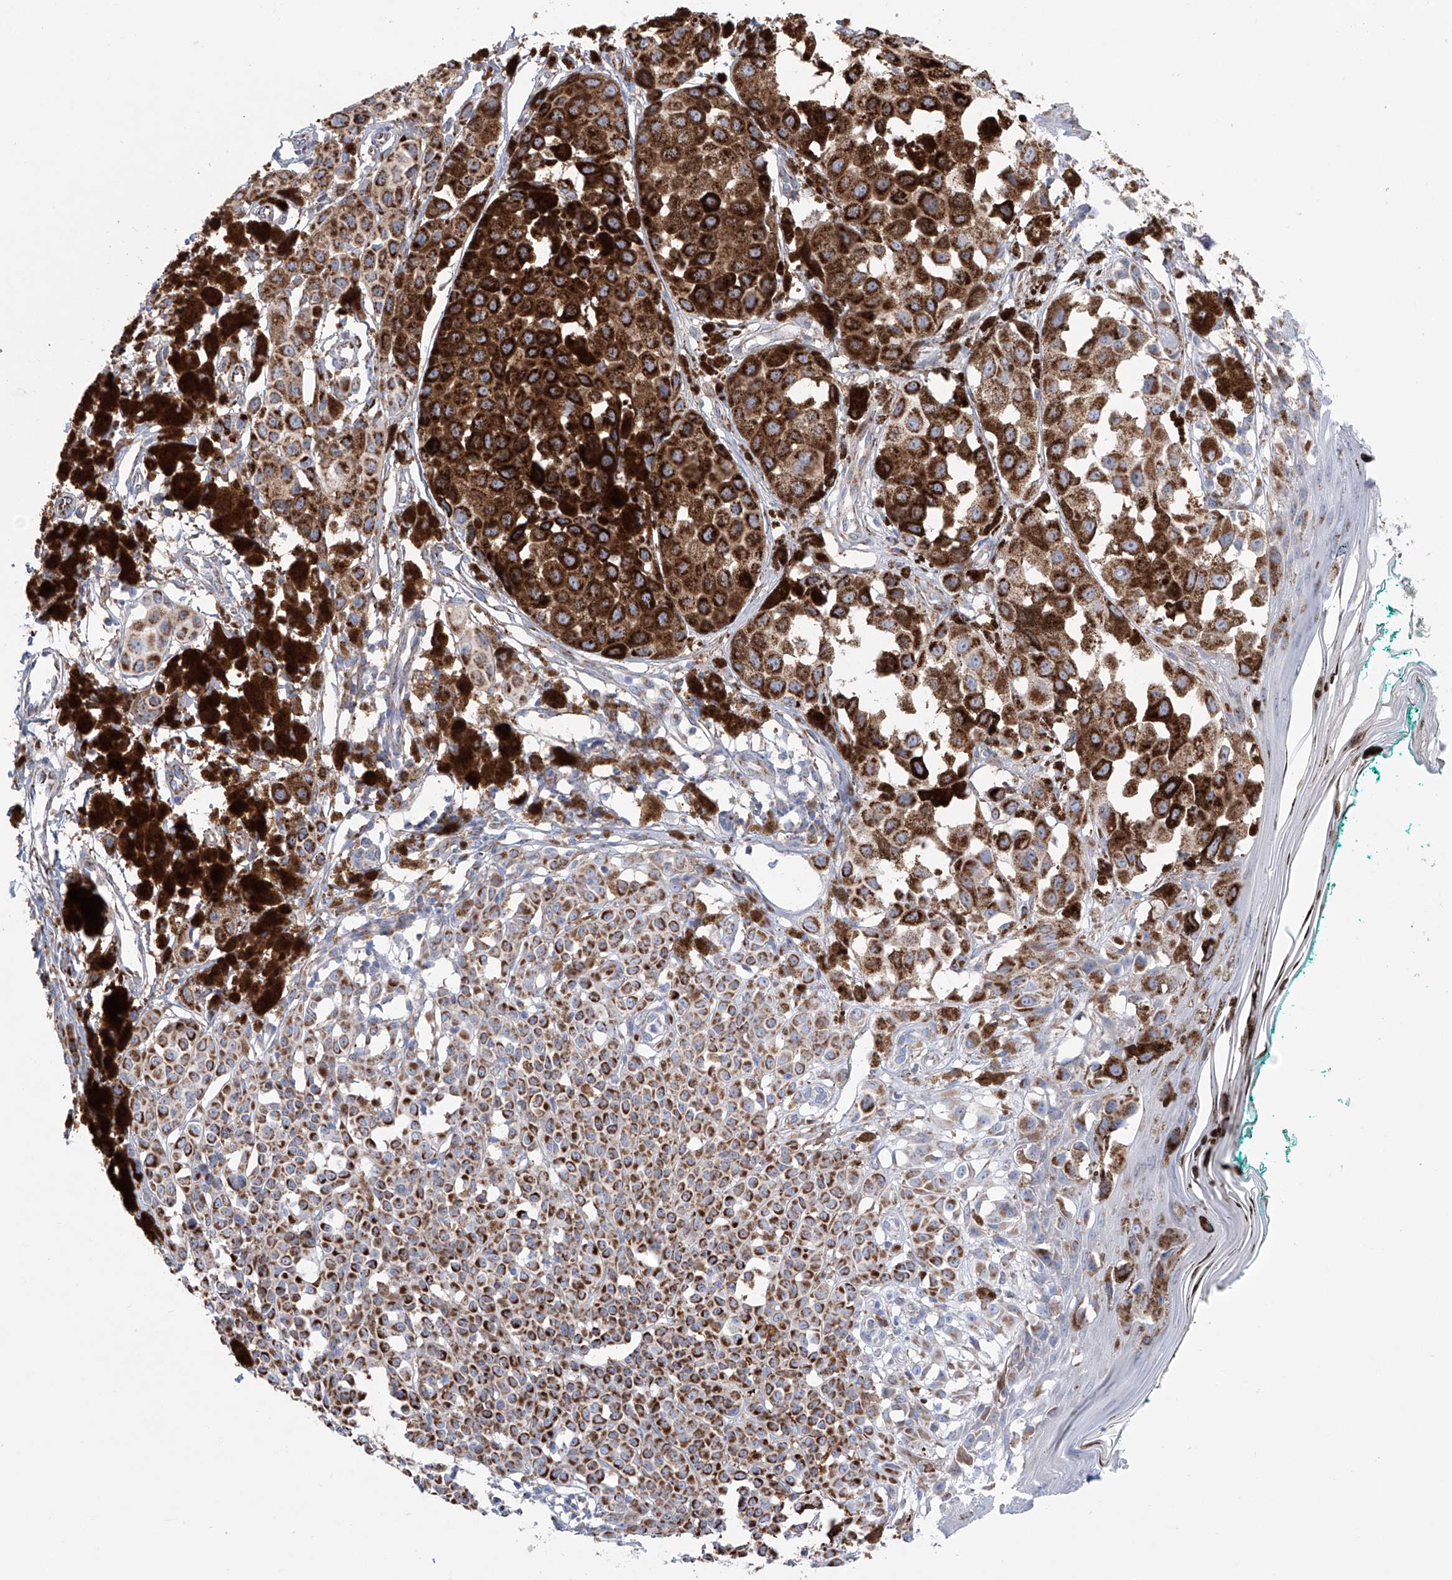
{"staining": {"intensity": "strong", "quantity": ">75%", "location": "cytoplasmic/membranous"}, "tissue": "melanoma", "cell_type": "Tumor cells", "image_type": "cancer", "snomed": [{"axis": "morphology", "description": "Malignant melanoma, NOS"}, {"axis": "topography", "description": "Skin of leg"}], "caption": "Immunohistochemistry (IHC) histopathology image of neoplastic tissue: human melanoma stained using immunohistochemistry demonstrates high levels of strong protein expression localized specifically in the cytoplasmic/membranous of tumor cells, appearing as a cytoplasmic/membranous brown color.", "gene": "ALDH6A1", "patient": {"sex": "female", "age": 72}}